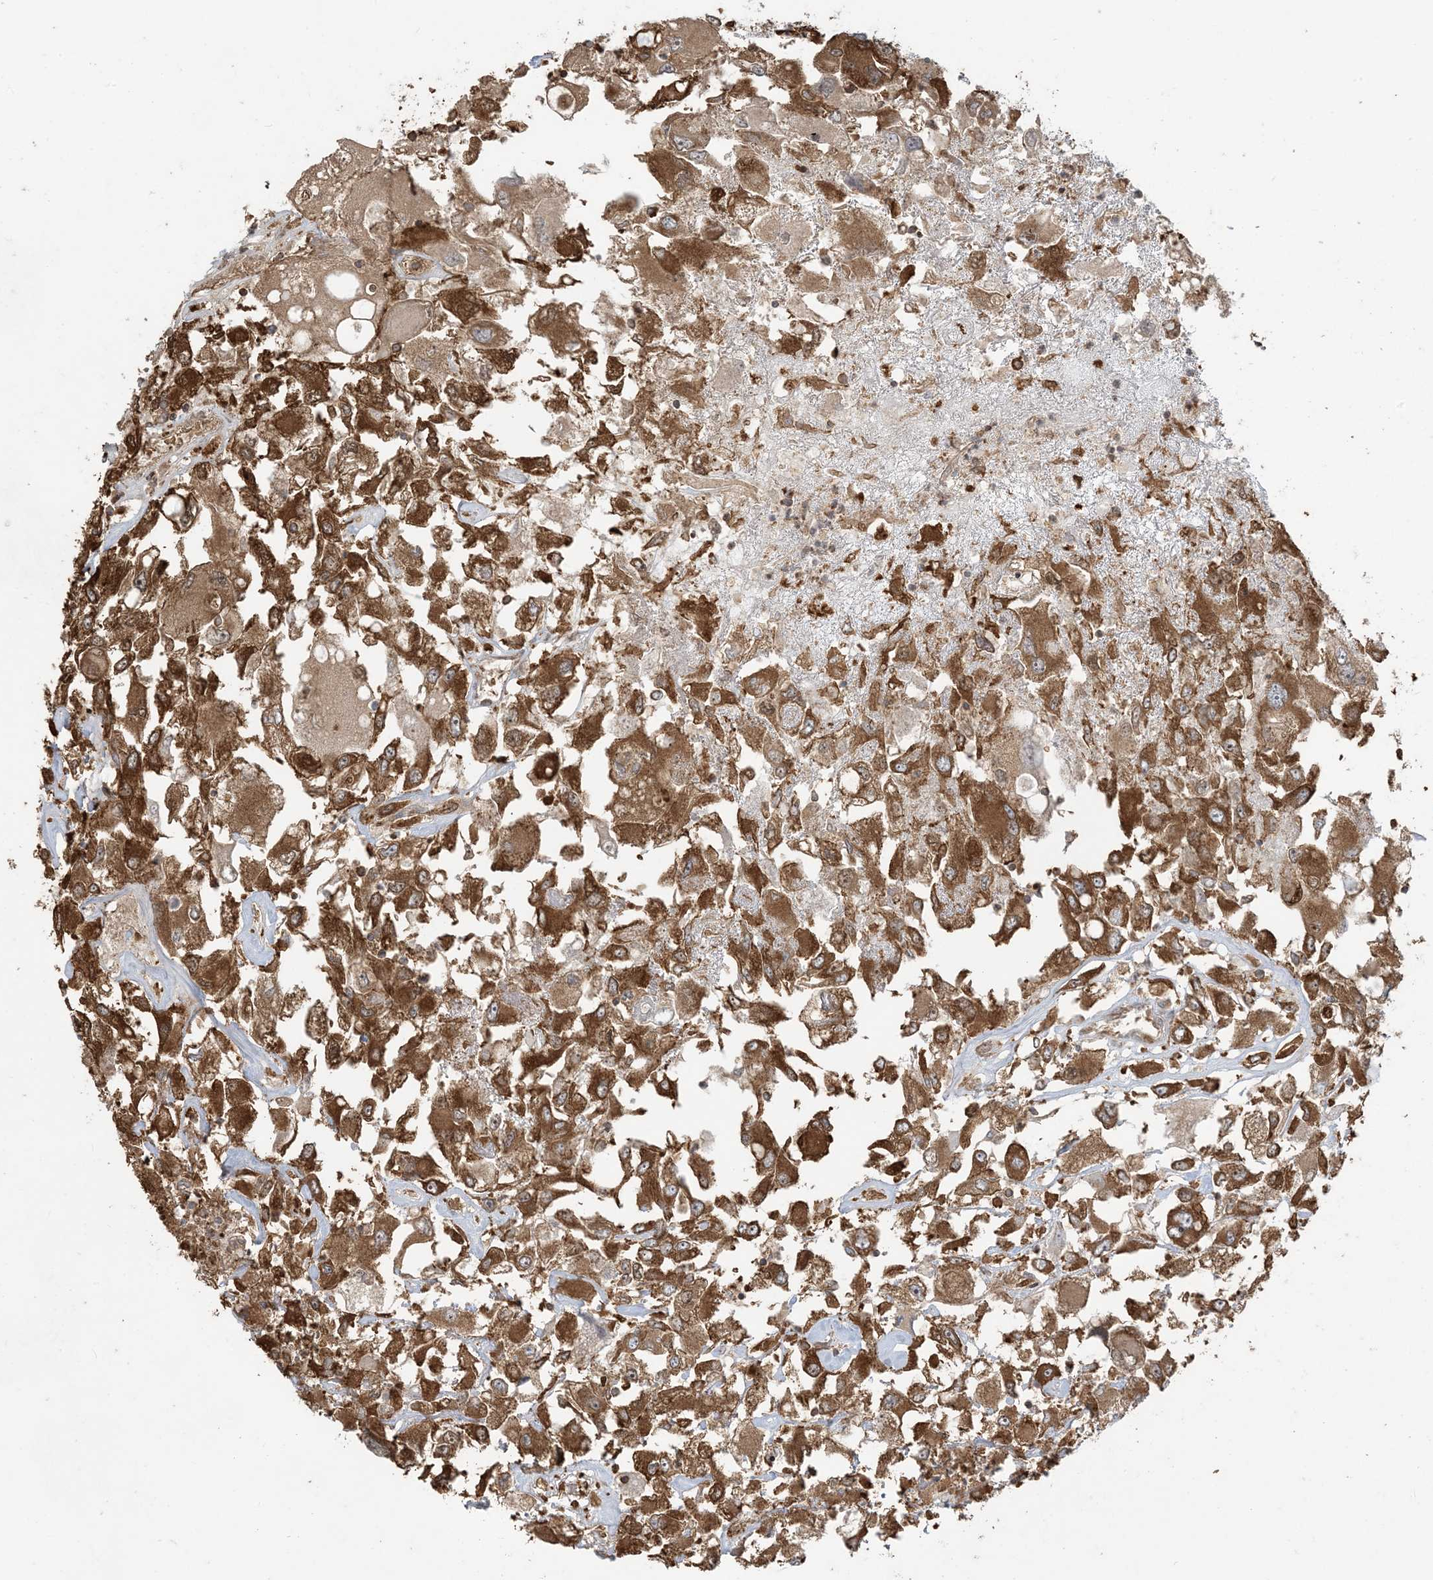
{"staining": {"intensity": "strong", "quantity": ">75%", "location": "cytoplasmic/membranous"}, "tissue": "renal cancer", "cell_type": "Tumor cells", "image_type": "cancer", "snomed": [{"axis": "morphology", "description": "Adenocarcinoma, NOS"}, {"axis": "topography", "description": "Kidney"}], "caption": "Immunohistochemistry (IHC) (DAB) staining of adenocarcinoma (renal) exhibits strong cytoplasmic/membranous protein expression in about >75% of tumor cells.", "gene": "SRP72", "patient": {"sex": "female", "age": 52}}